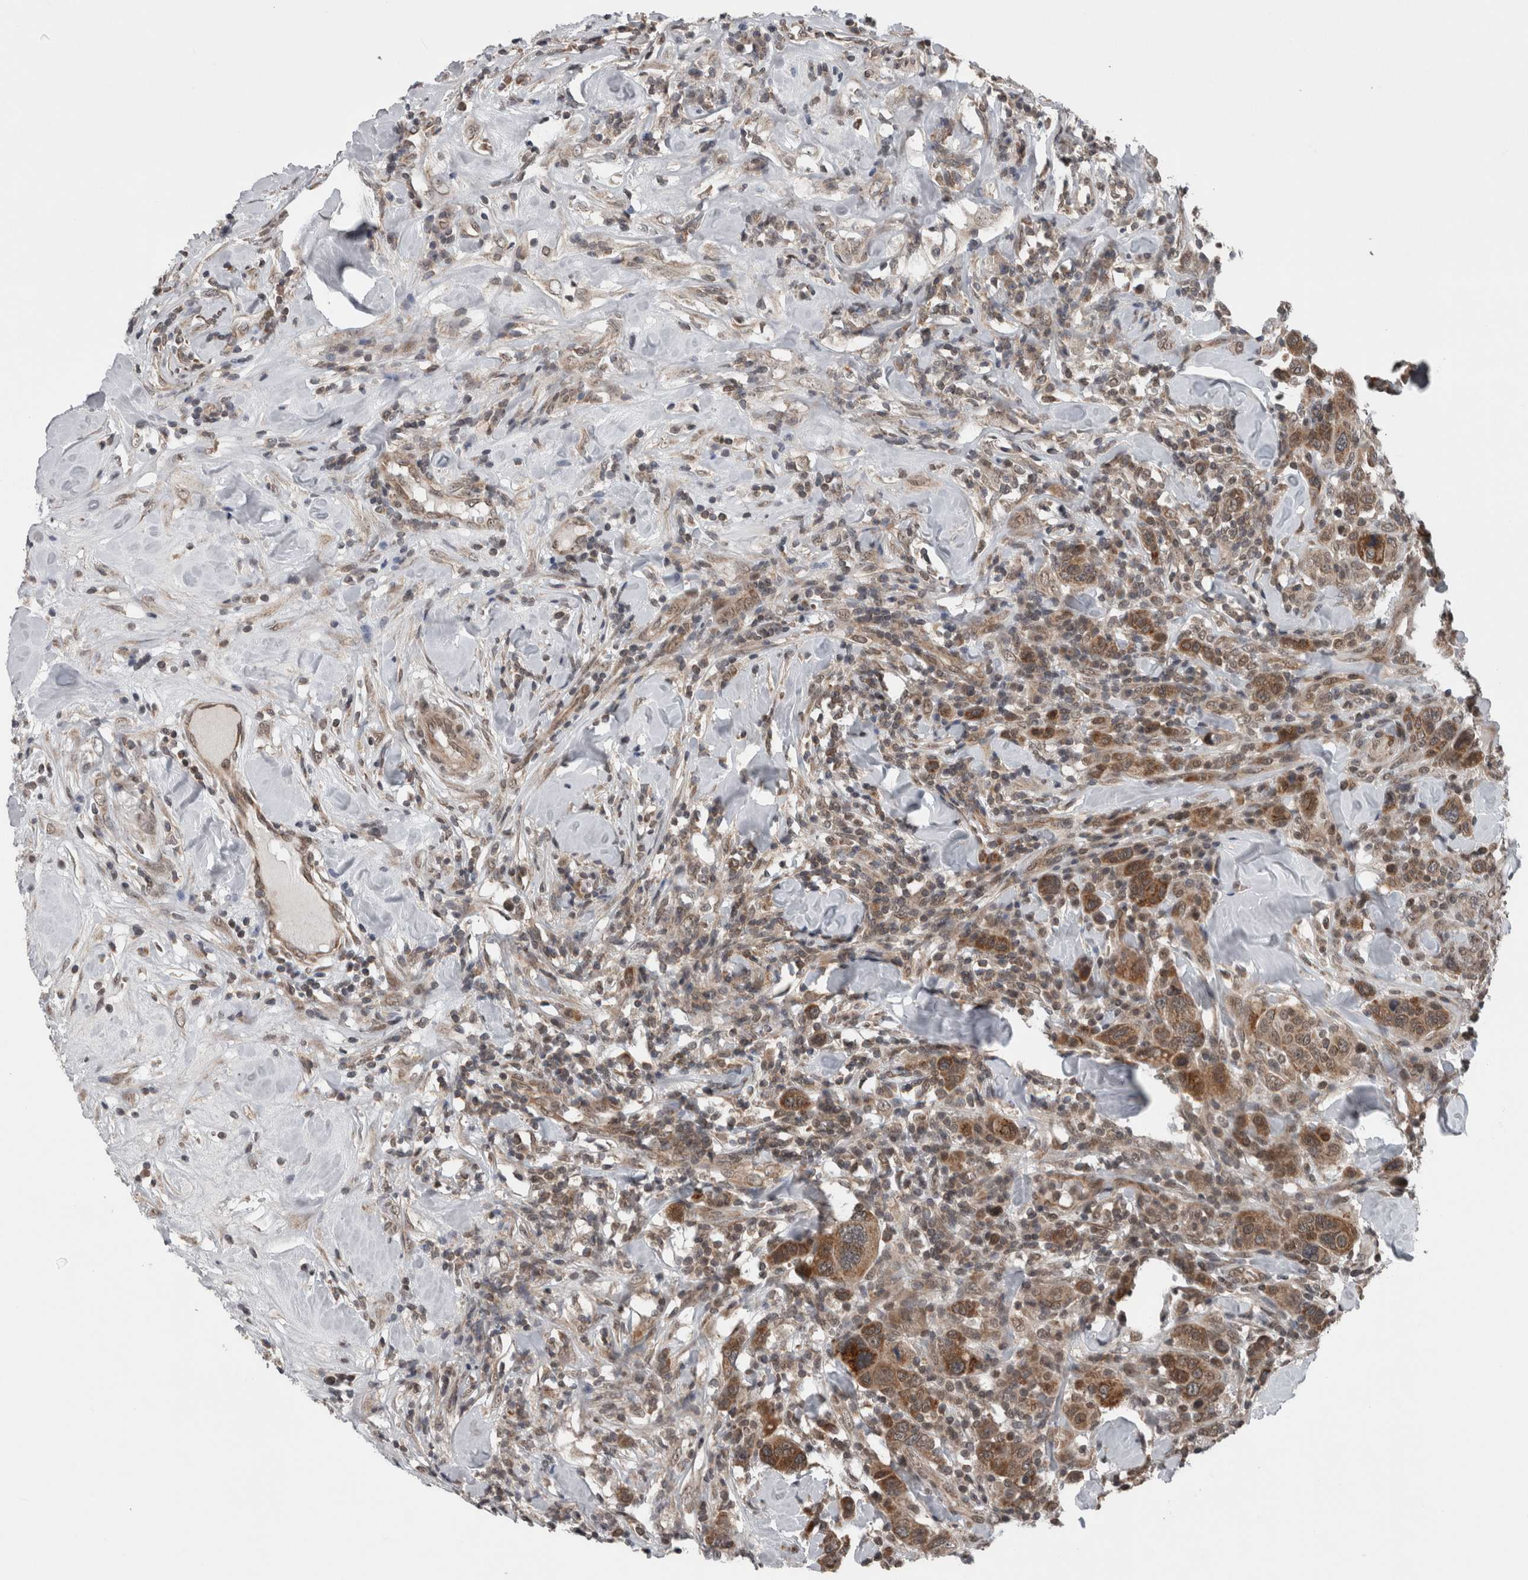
{"staining": {"intensity": "moderate", "quantity": ">75%", "location": "cytoplasmic/membranous"}, "tissue": "breast cancer", "cell_type": "Tumor cells", "image_type": "cancer", "snomed": [{"axis": "morphology", "description": "Duct carcinoma"}, {"axis": "topography", "description": "Breast"}], "caption": "This is an image of immunohistochemistry staining of breast cancer, which shows moderate expression in the cytoplasmic/membranous of tumor cells.", "gene": "ENY2", "patient": {"sex": "female", "age": 37}}